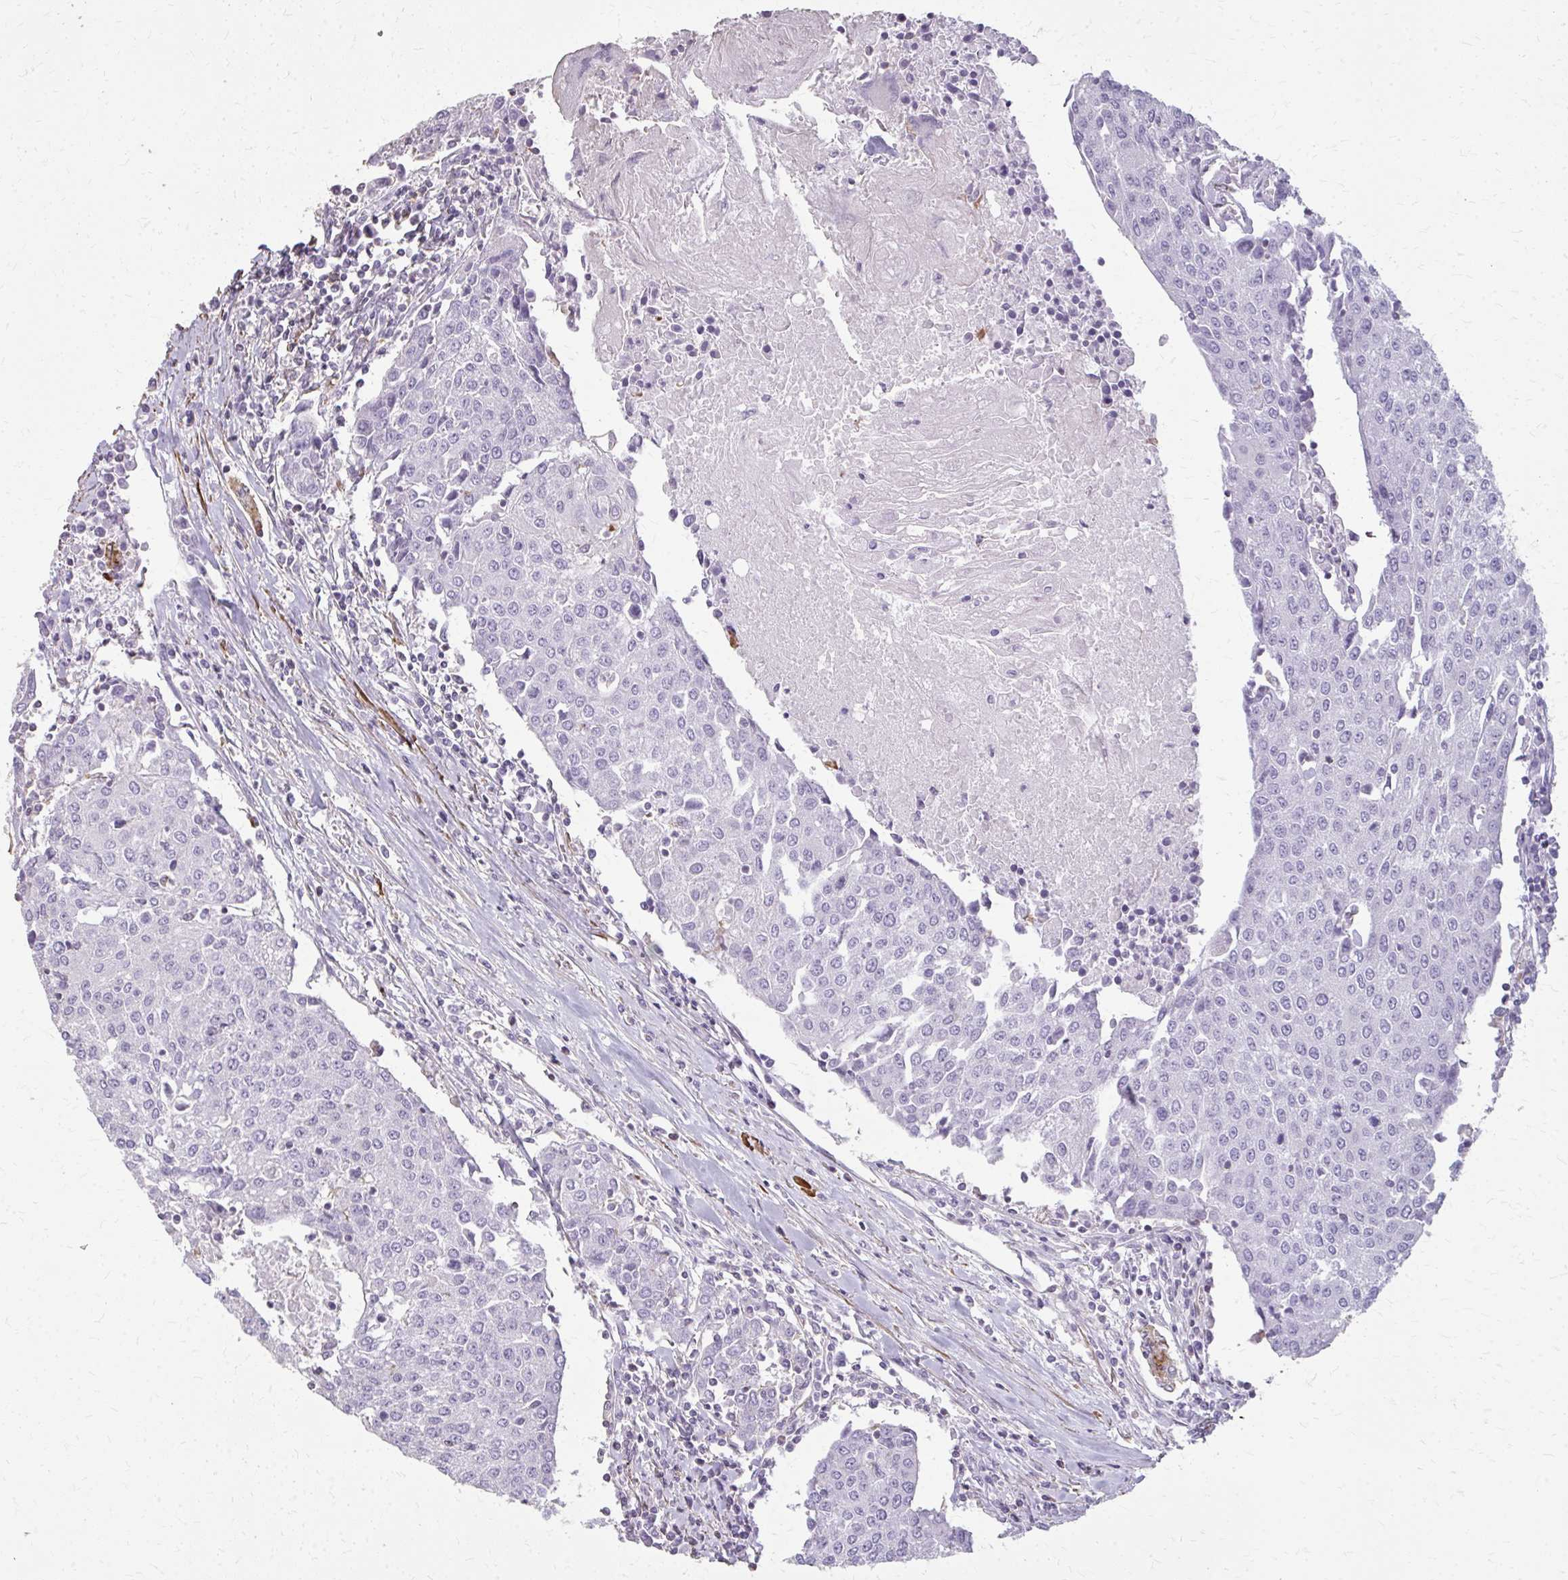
{"staining": {"intensity": "negative", "quantity": "none", "location": "none"}, "tissue": "urothelial cancer", "cell_type": "Tumor cells", "image_type": "cancer", "snomed": [{"axis": "morphology", "description": "Urothelial carcinoma, High grade"}, {"axis": "topography", "description": "Urinary bladder"}], "caption": "Immunohistochemistry (IHC) histopathology image of neoplastic tissue: human high-grade urothelial carcinoma stained with DAB (3,3'-diaminobenzidine) shows no significant protein positivity in tumor cells.", "gene": "TENM4", "patient": {"sex": "female", "age": 85}}